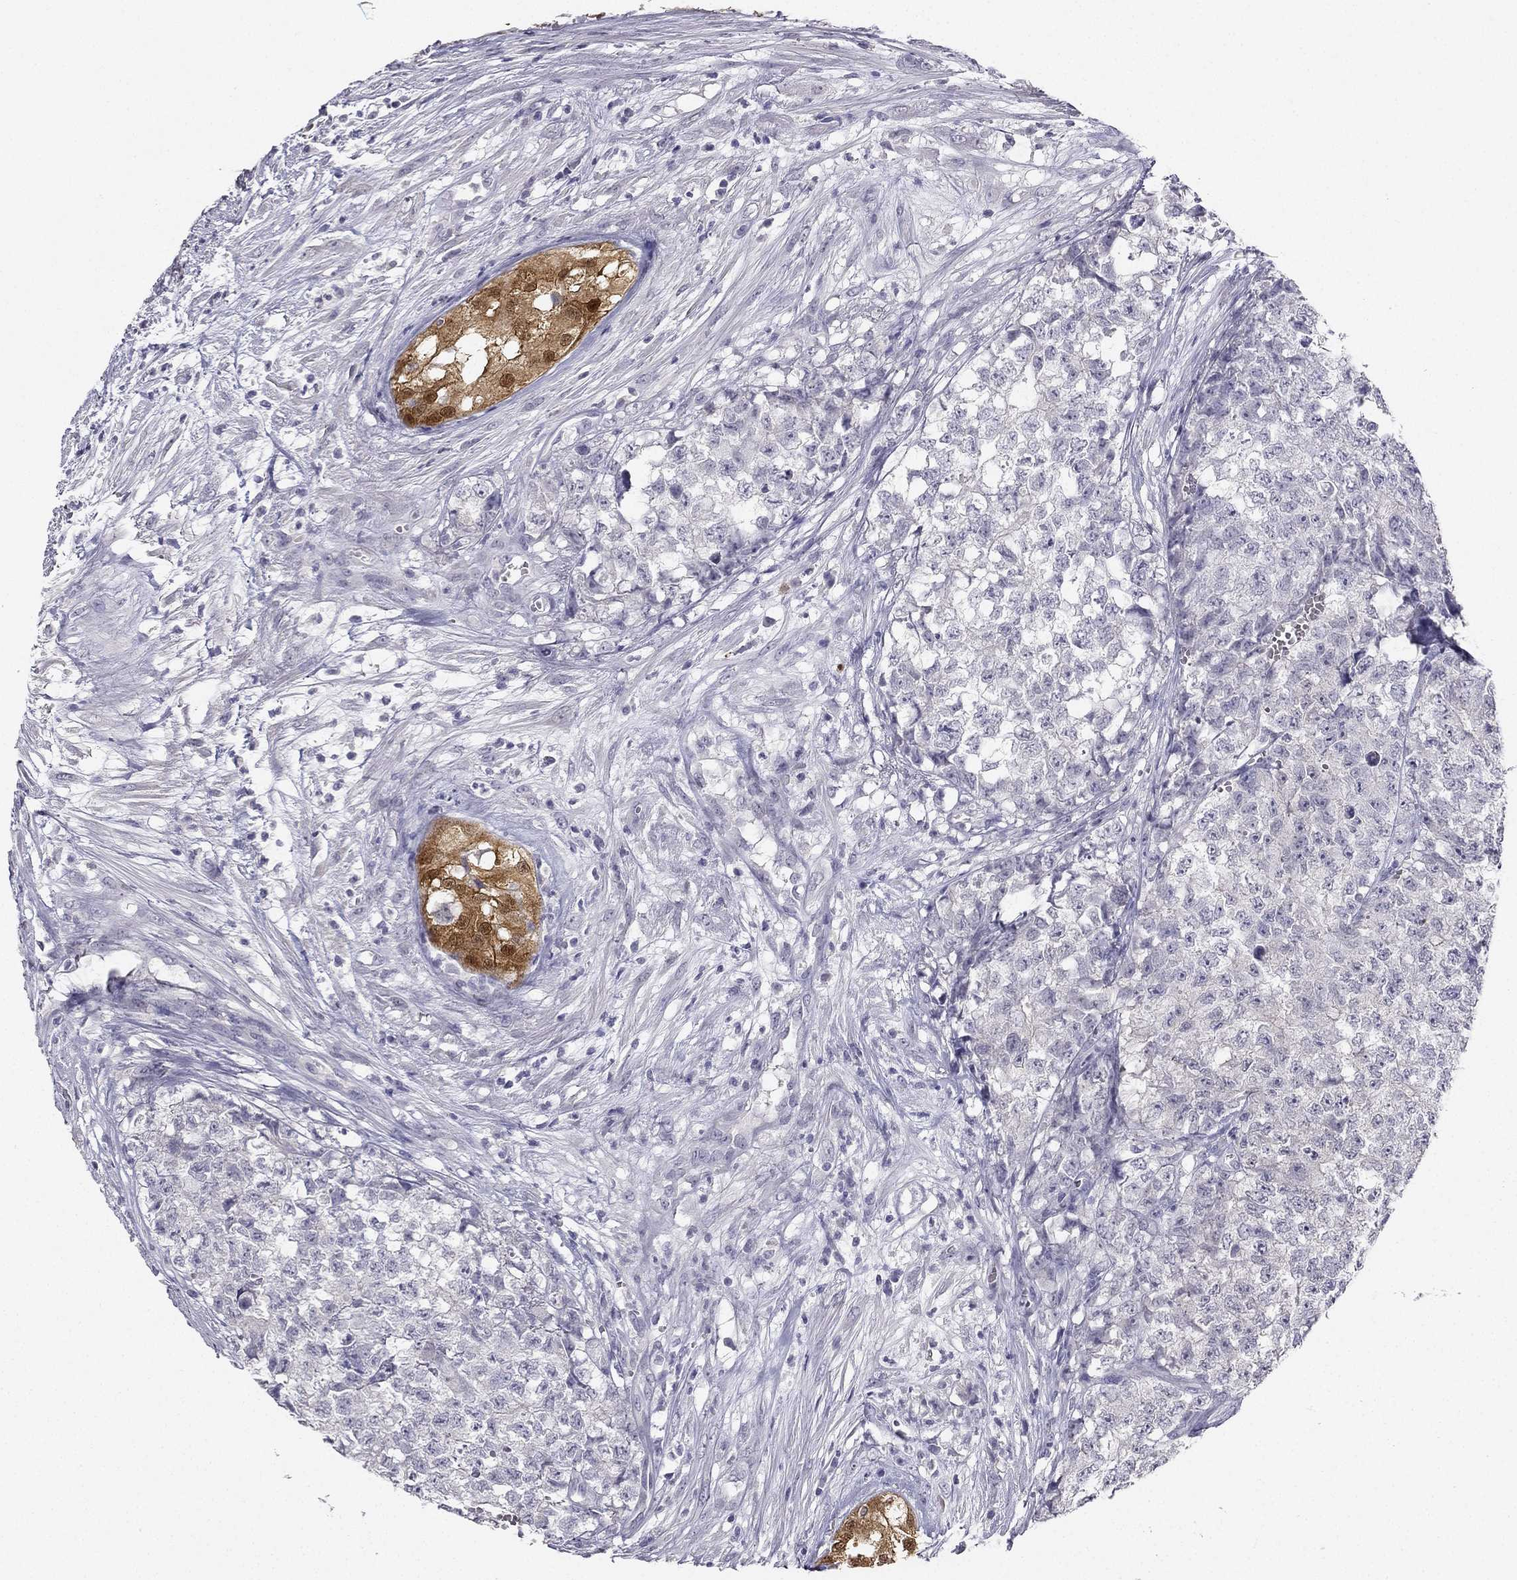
{"staining": {"intensity": "negative", "quantity": "none", "location": "none"}, "tissue": "testis cancer", "cell_type": "Tumor cells", "image_type": "cancer", "snomed": [{"axis": "morphology", "description": "Seminoma, NOS"}, {"axis": "morphology", "description": "Carcinoma, Embryonal, NOS"}, {"axis": "topography", "description": "Testis"}], "caption": "Testis cancer was stained to show a protein in brown. There is no significant positivity in tumor cells.", "gene": "CALB2", "patient": {"sex": "male", "age": 22}}